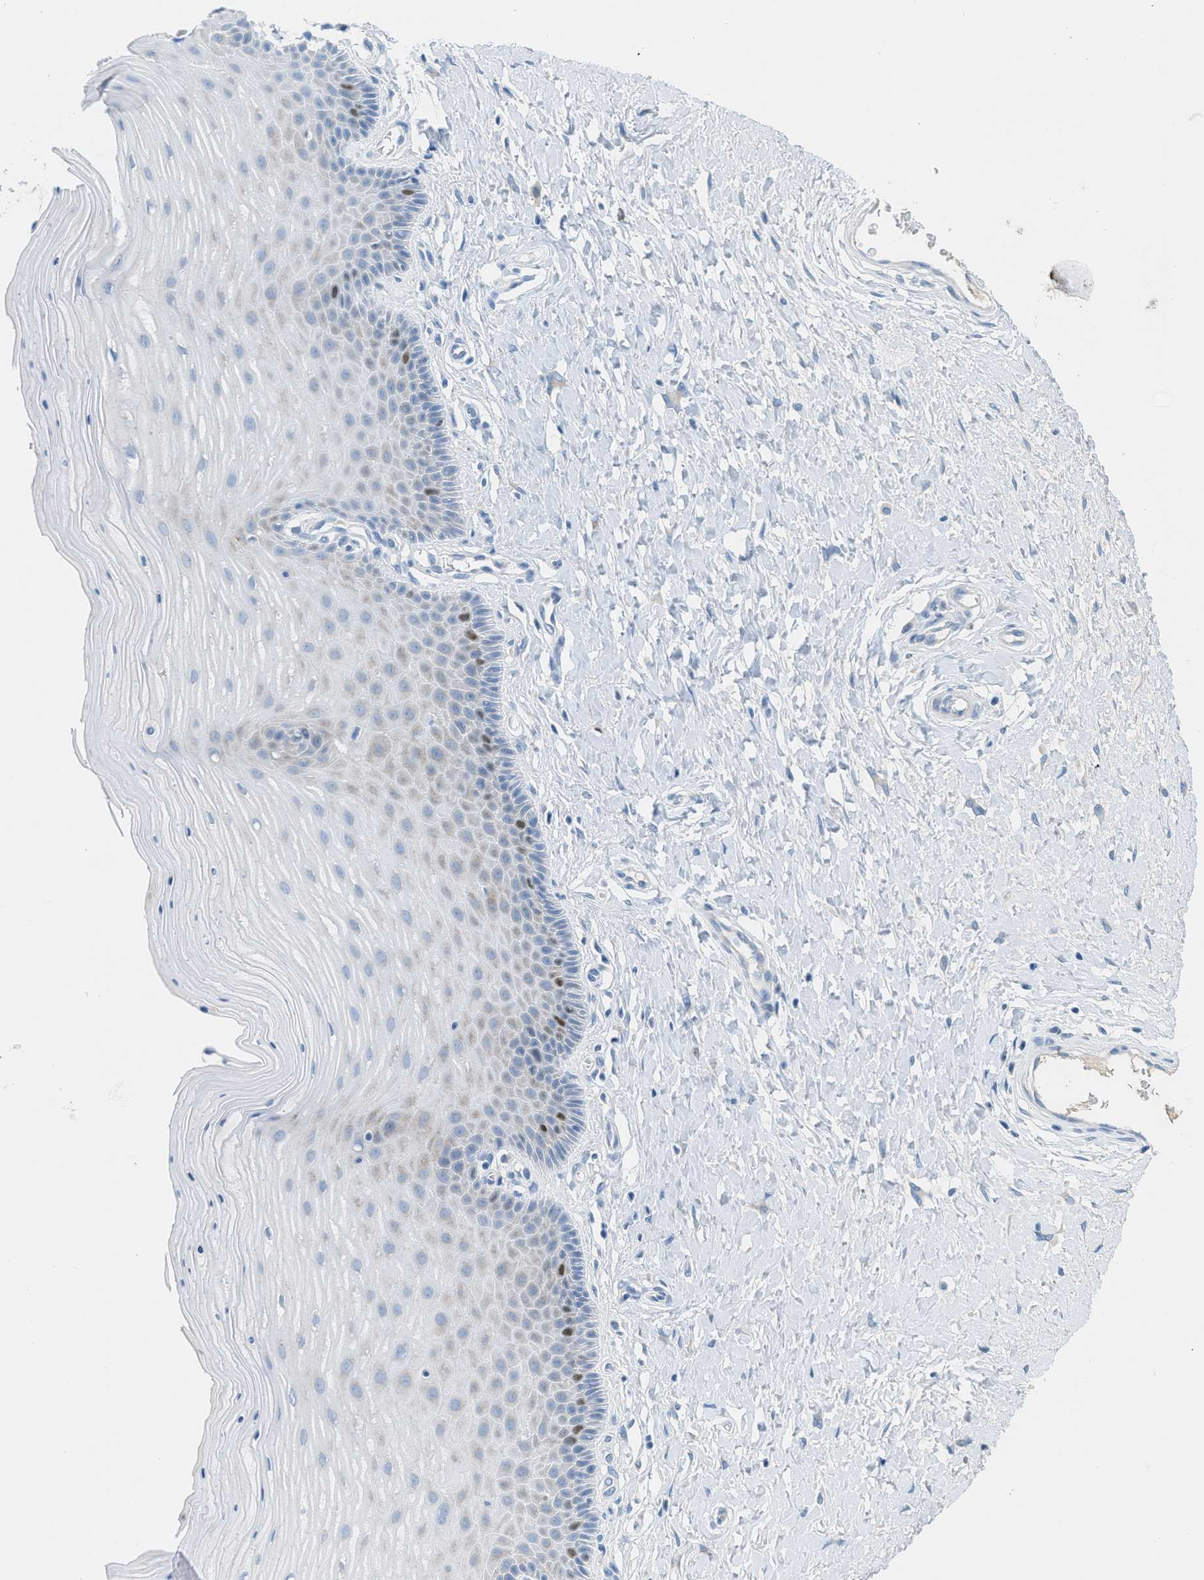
{"staining": {"intensity": "negative", "quantity": "none", "location": "none"}, "tissue": "cervix", "cell_type": "Glandular cells", "image_type": "normal", "snomed": [{"axis": "morphology", "description": "Normal tissue, NOS"}, {"axis": "topography", "description": "Cervix"}], "caption": "A micrograph of cervix stained for a protein shows no brown staining in glandular cells.", "gene": "ORC6", "patient": {"sex": "female", "age": 55}}